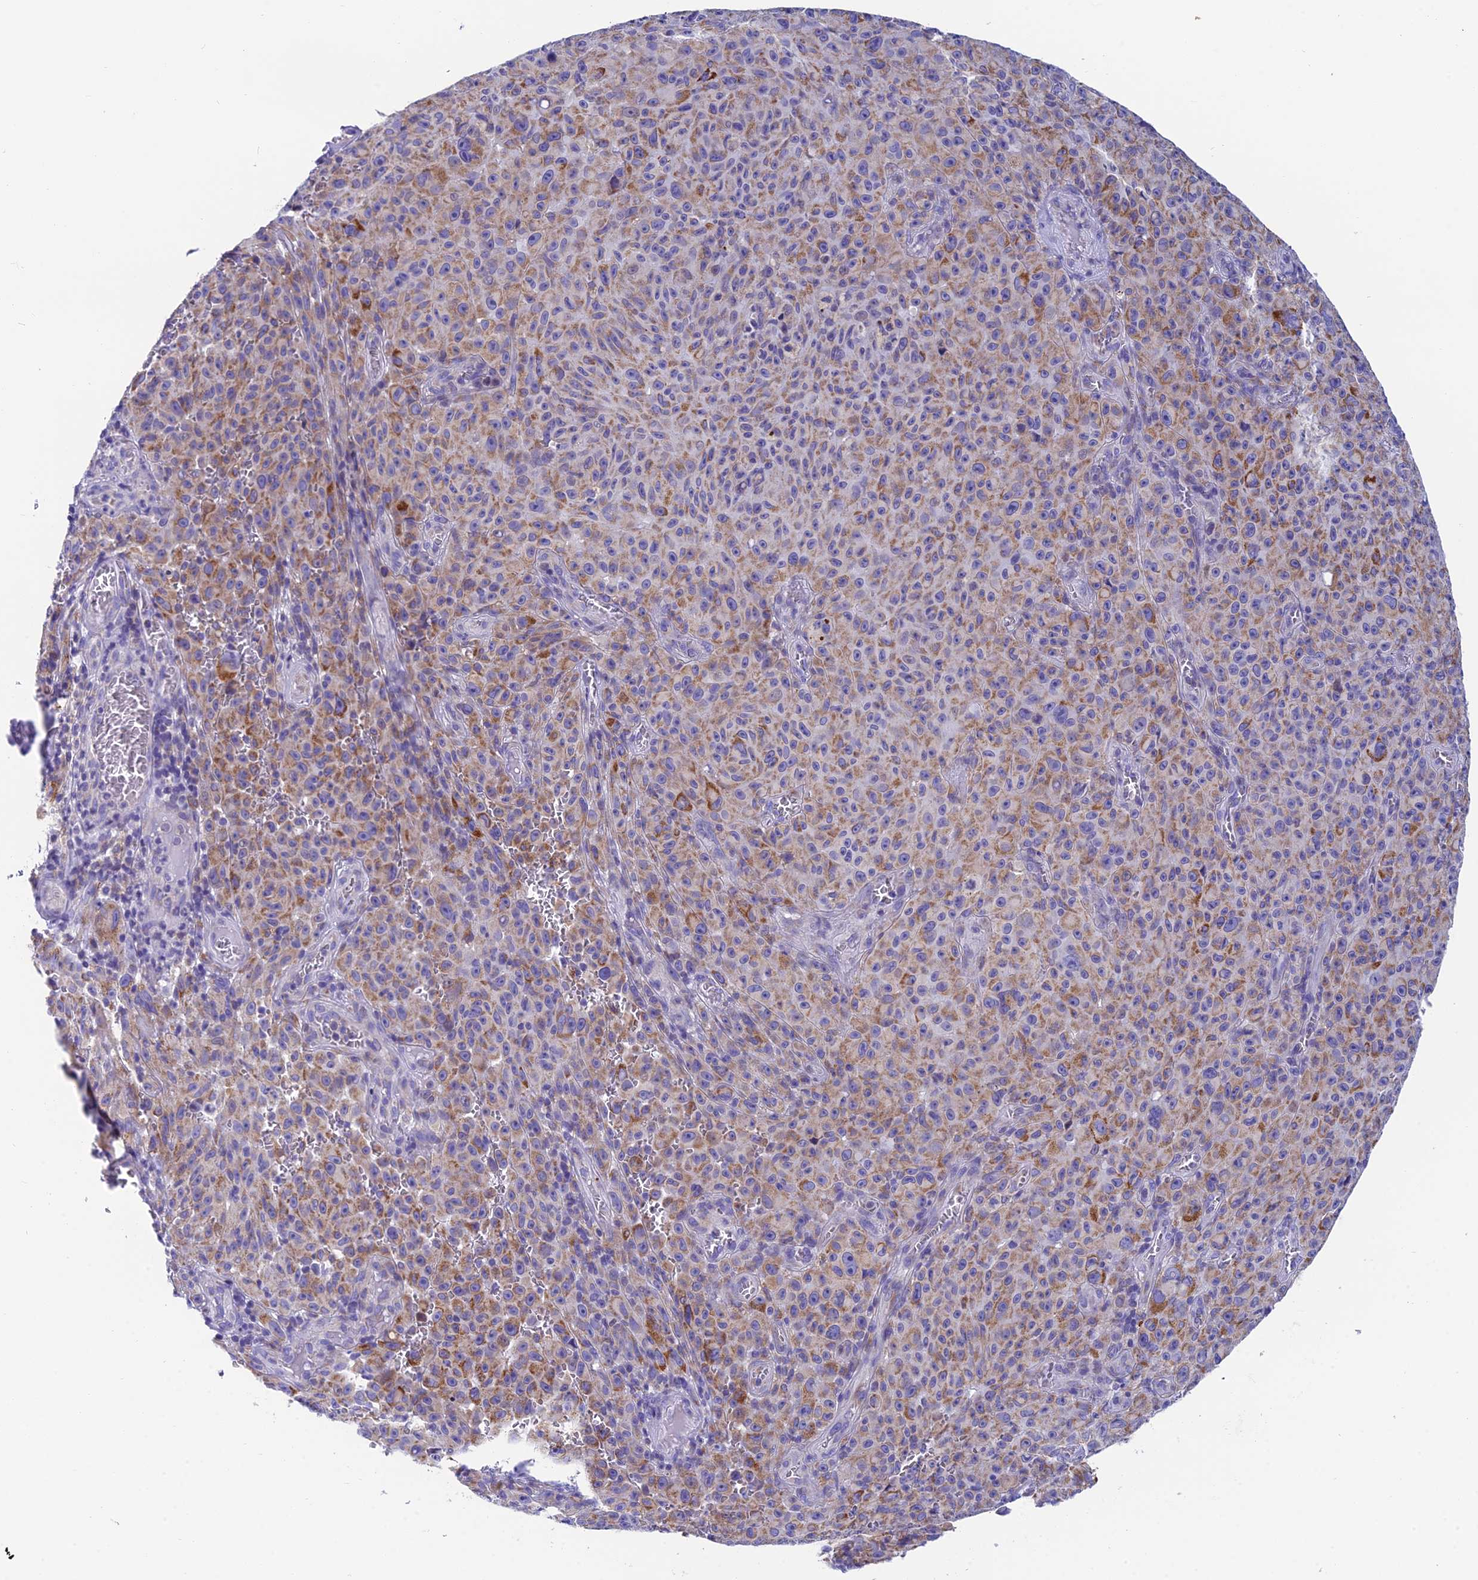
{"staining": {"intensity": "weak", "quantity": "25%-75%", "location": "cytoplasmic/membranous"}, "tissue": "melanoma", "cell_type": "Tumor cells", "image_type": "cancer", "snomed": [{"axis": "morphology", "description": "Malignant melanoma, NOS"}, {"axis": "topography", "description": "Skin"}], "caption": "Immunohistochemical staining of human melanoma shows weak cytoplasmic/membranous protein positivity in about 25%-75% of tumor cells.", "gene": "REEP4", "patient": {"sex": "female", "age": 82}}